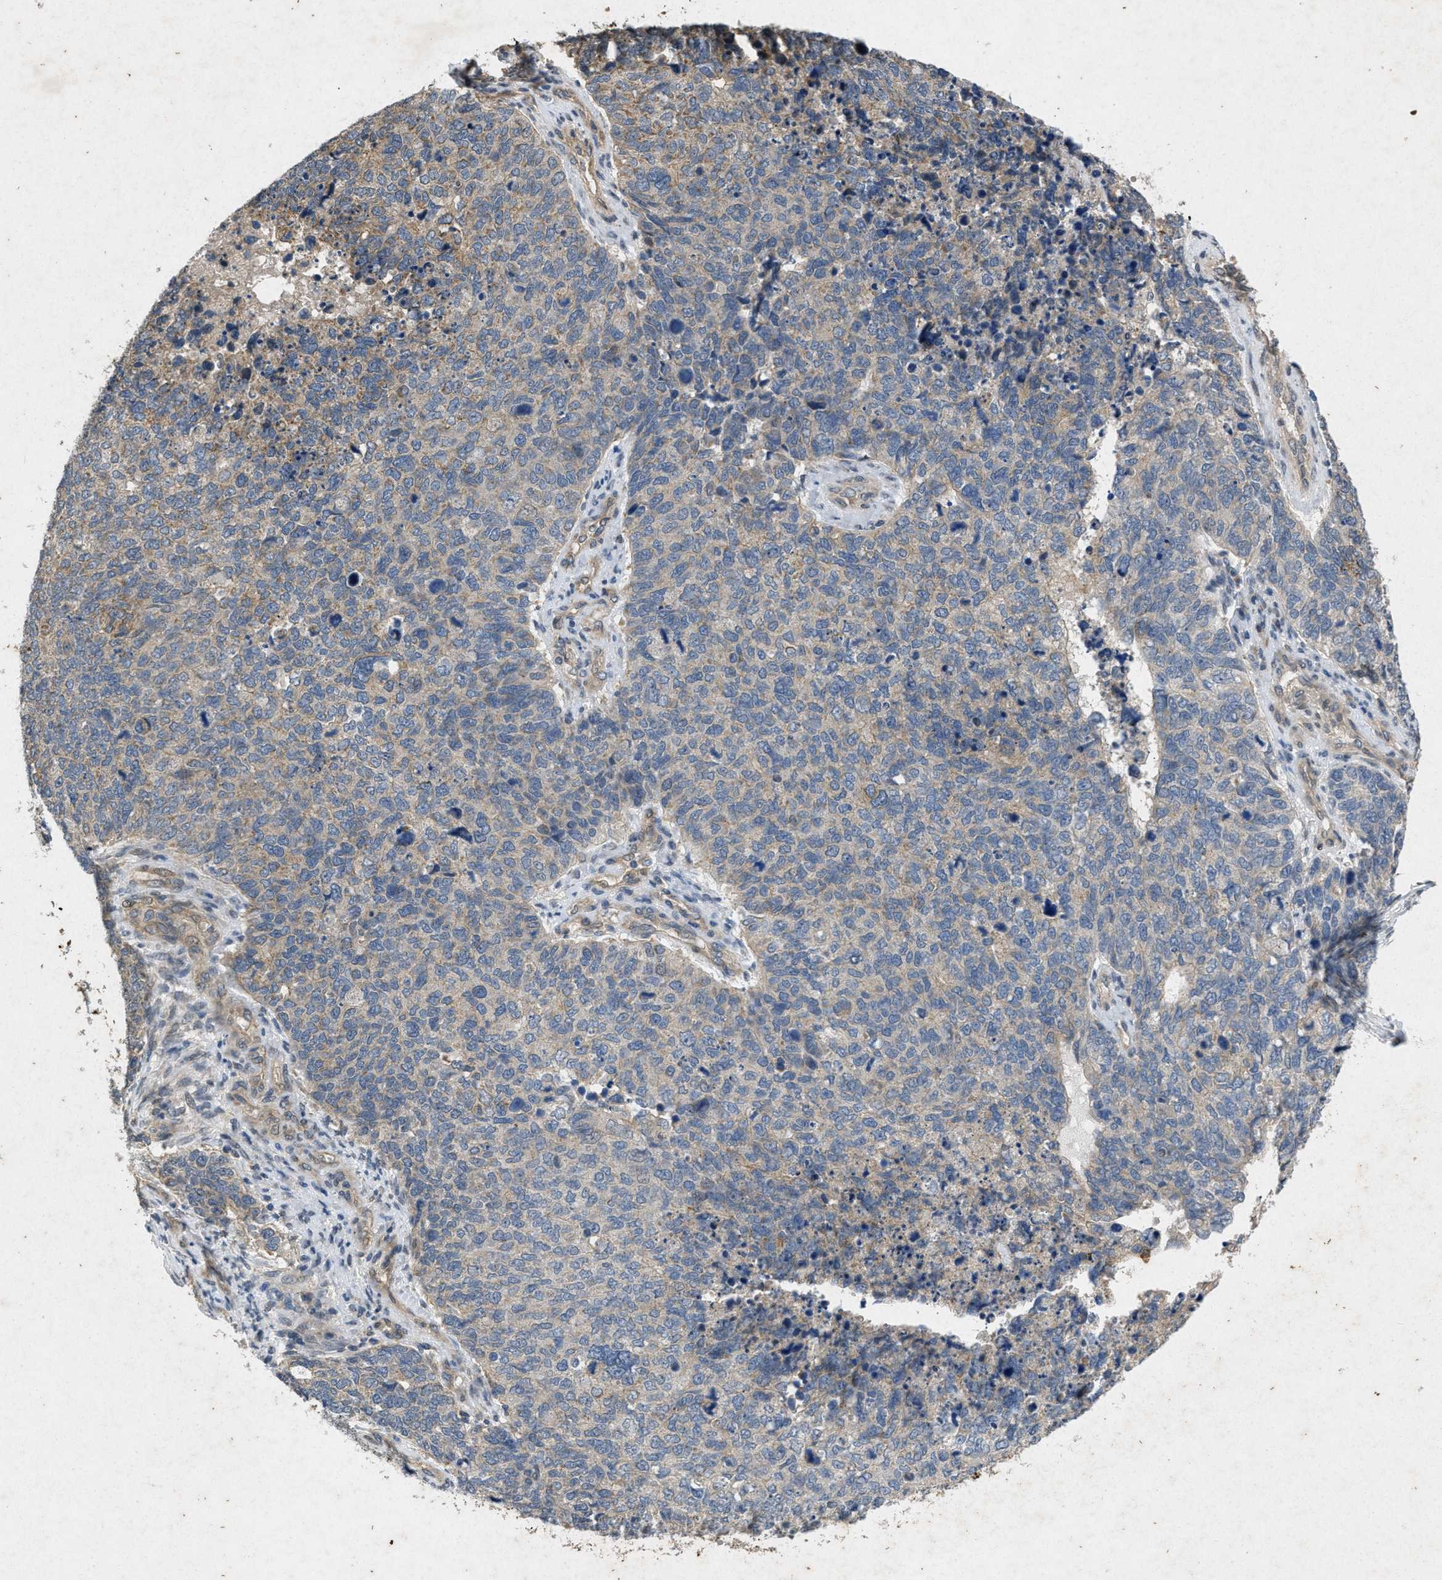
{"staining": {"intensity": "weak", "quantity": "25%-75%", "location": "cytoplasmic/membranous"}, "tissue": "cervical cancer", "cell_type": "Tumor cells", "image_type": "cancer", "snomed": [{"axis": "morphology", "description": "Squamous cell carcinoma, NOS"}, {"axis": "topography", "description": "Cervix"}], "caption": "IHC (DAB) staining of human squamous cell carcinoma (cervical) displays weak cytoplasmic/membranous protein expression in about 25%-75% of tumor cells.", "gene": "PRKG2", "patient": {"sex": "female", "age": 63}}